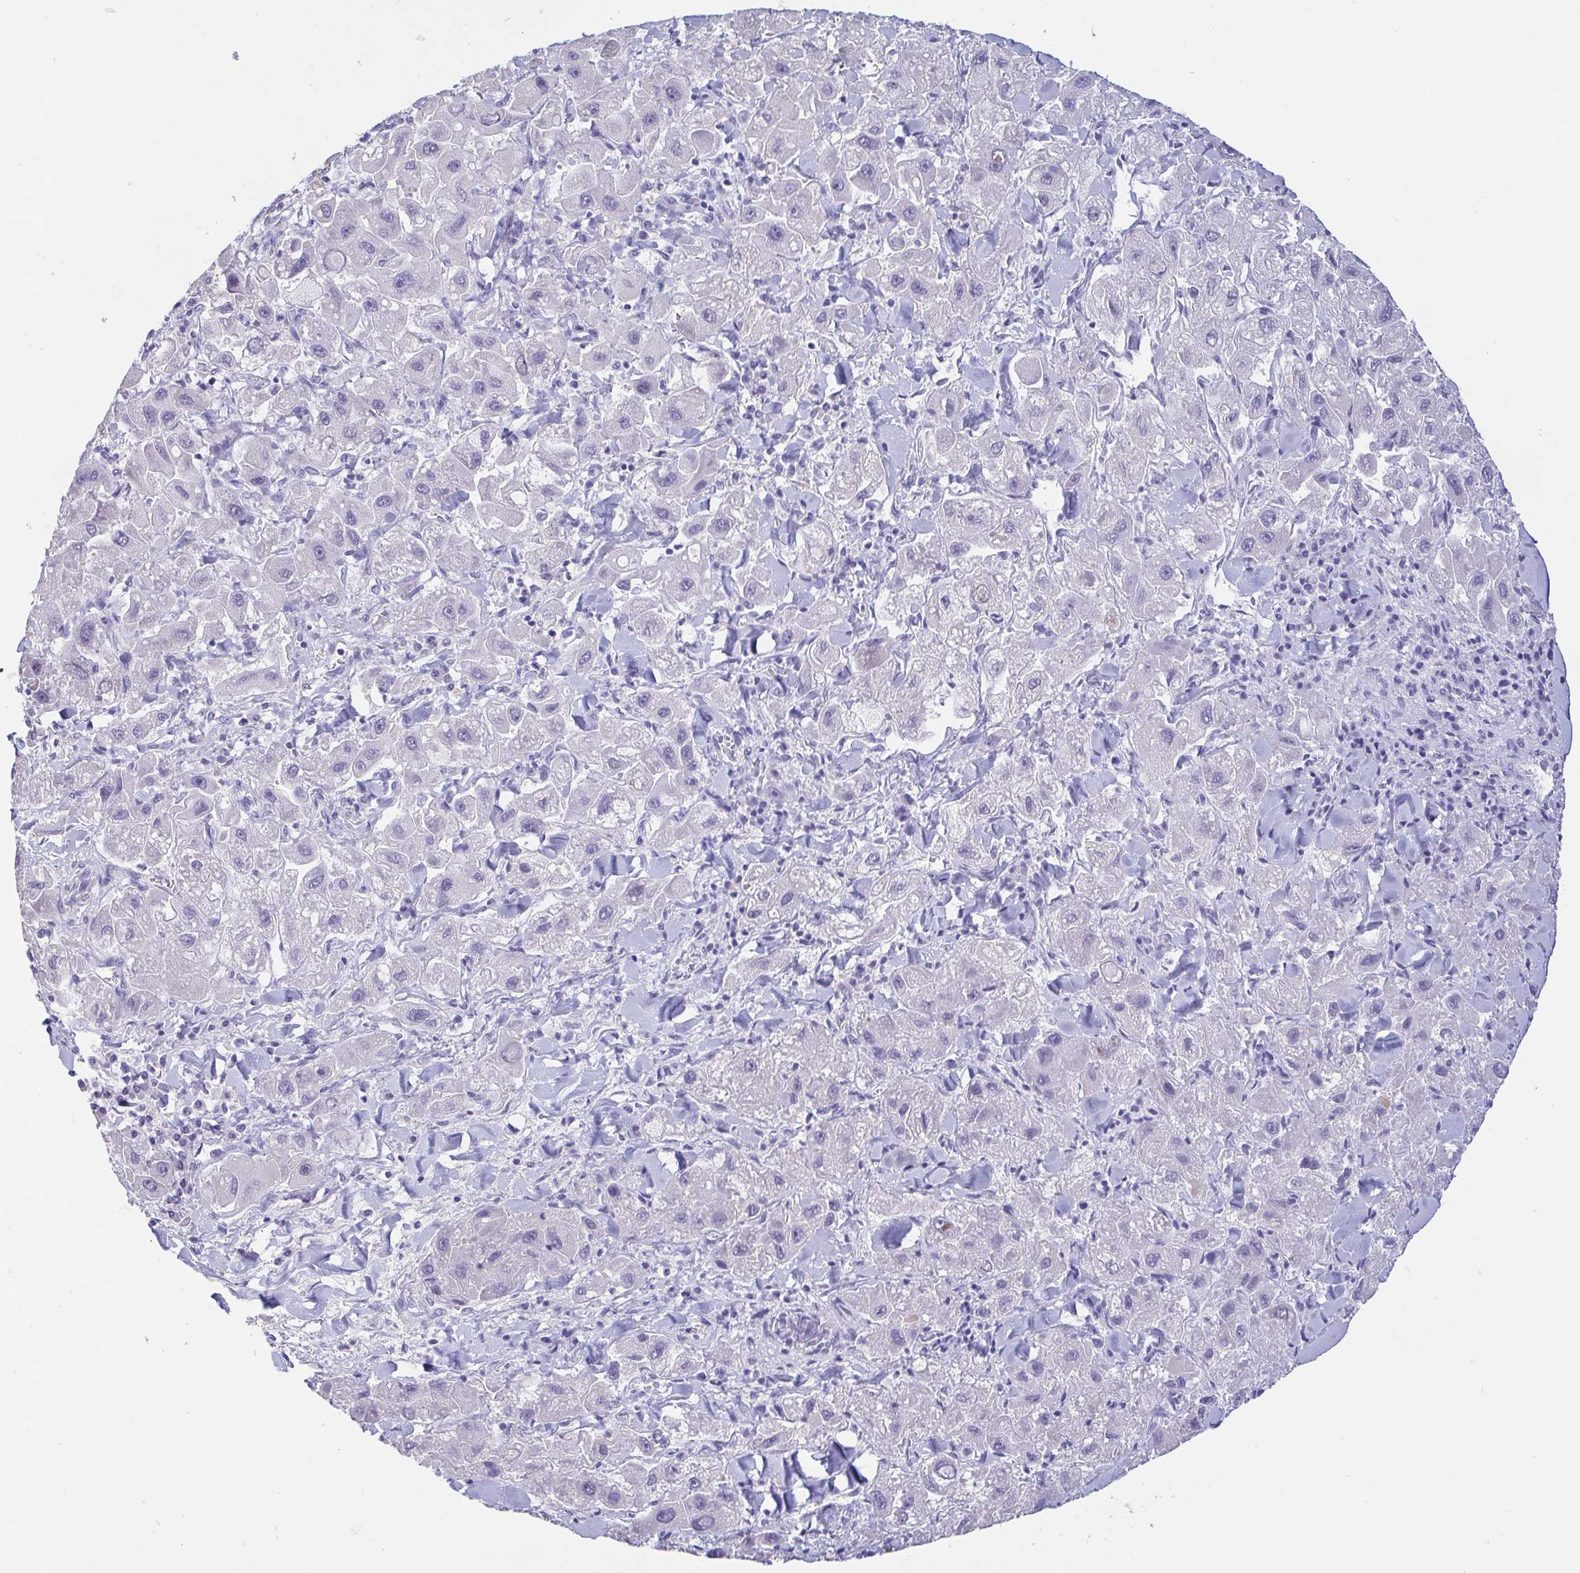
{"staining": {"intensity": "negative", "quantity": "none", "location": "none"}, "tissue": "liver cancer", "cell_type": "Tumor cells", "image_type": "cancer", "snomed": [{"axis": "morphology", "description": "Carcinoma, Hepatocellular, NOS"}, {"axis": "topography", "description": "Liver"}], "caption": "The immunohistochemistry (IHC) image has no significant expression in tumor cells of hepatocellular carcinoma (liver) tissue.", "gene": "FABP3", "patient": {"sex": "male", "age": 24}}